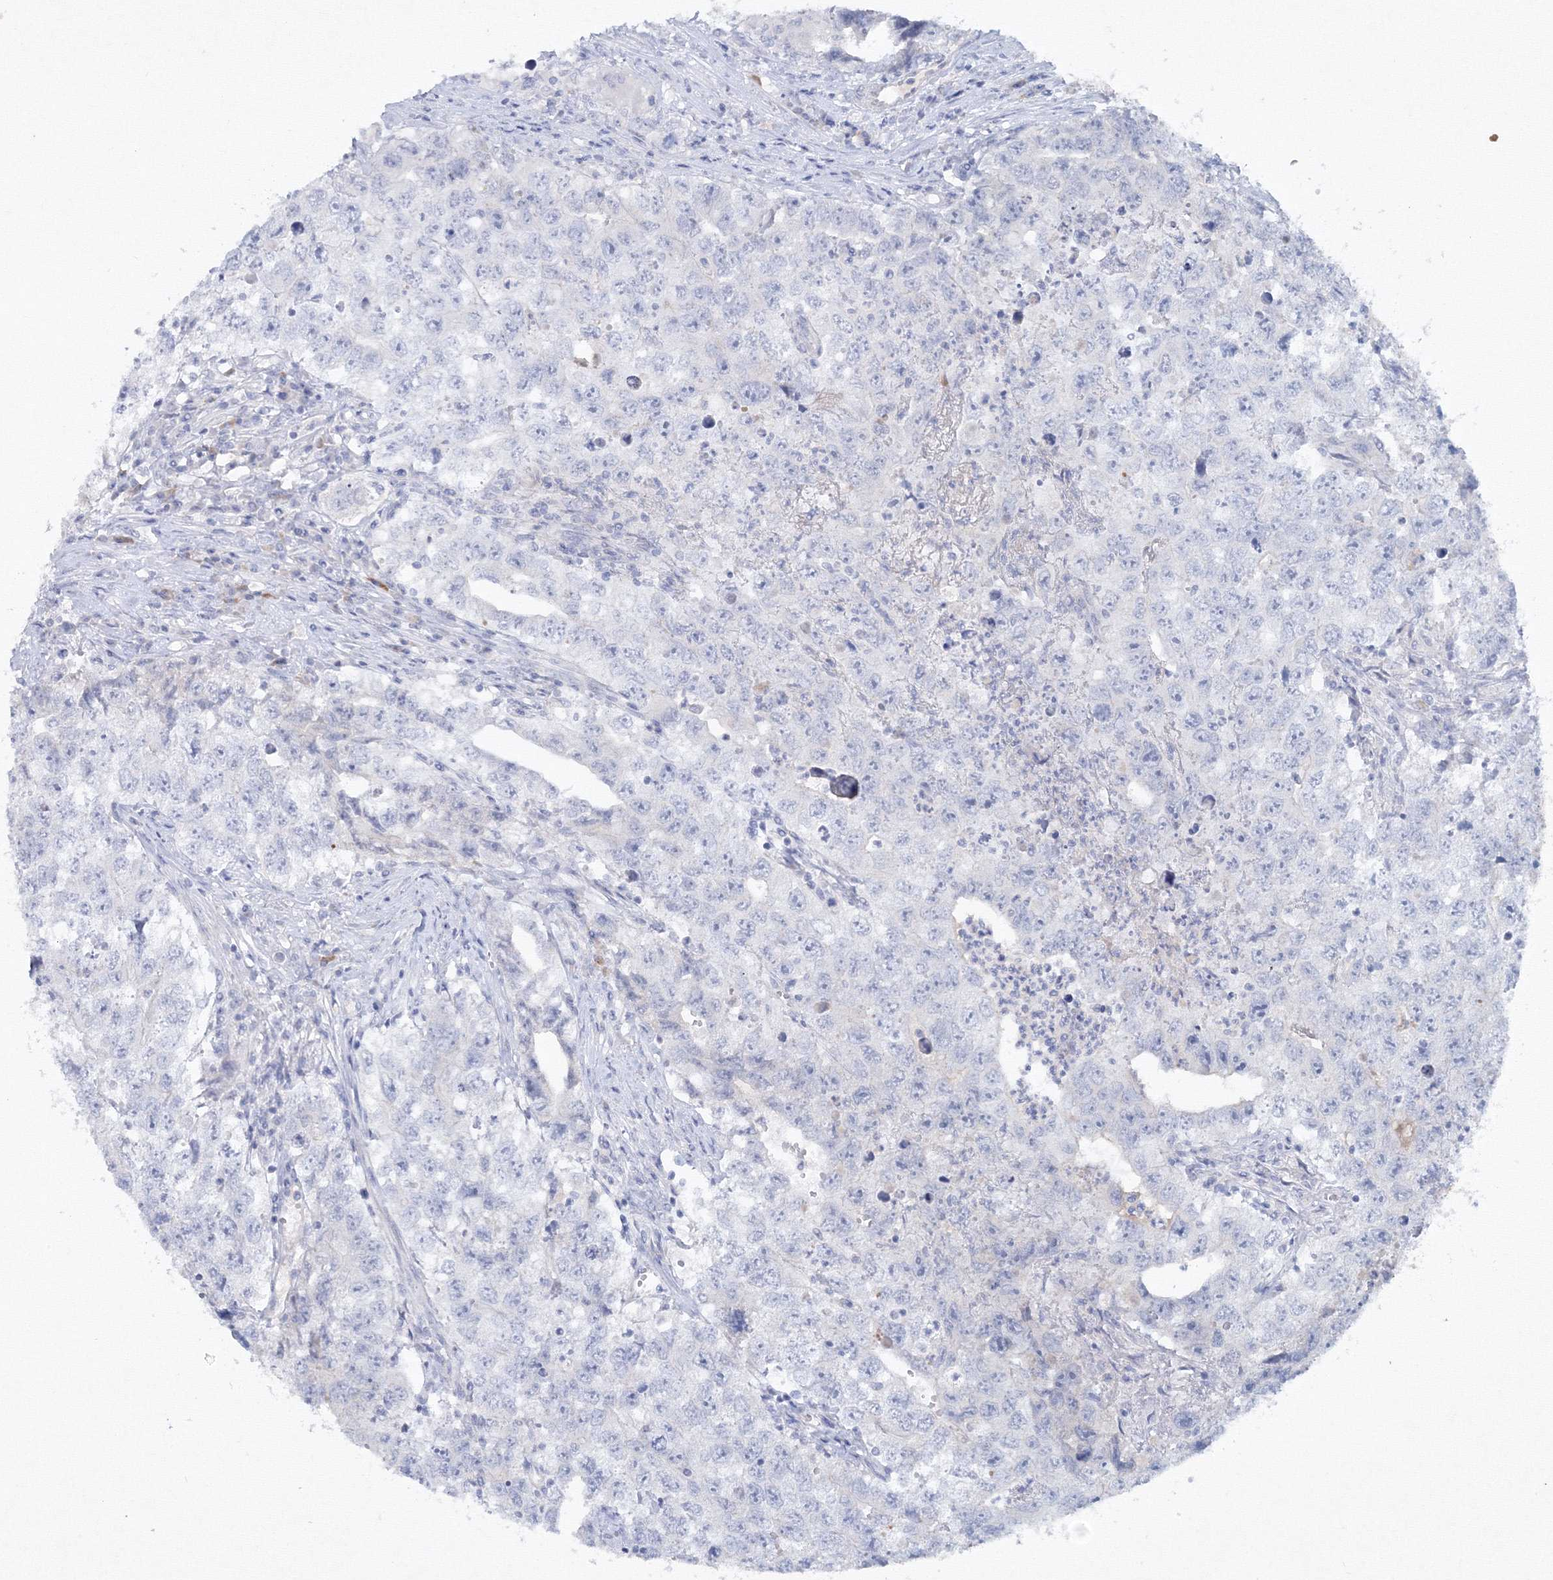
{"staining": {"intensity": "negative", "quantity": "none", "location": "none"}, "tissue": "testis cancer", "cell_type": "Tumor cells", "image_type": "cancer", "snomed": [{"axis": "morphology", "description": "Seminoma, NOS"}, {"axis": "morphology", "description": "Carcinoma, Embryonal, NOS"}, {"axis": "topography", "description": "Testis"}], "caption": "Immunohistochemistry (IHC) image of human testis cancer stained for a protein (brown), which reveals no staining in tumor cells.", "gene": "GCKR", "patient": {"sex": "male", "age": 43}}